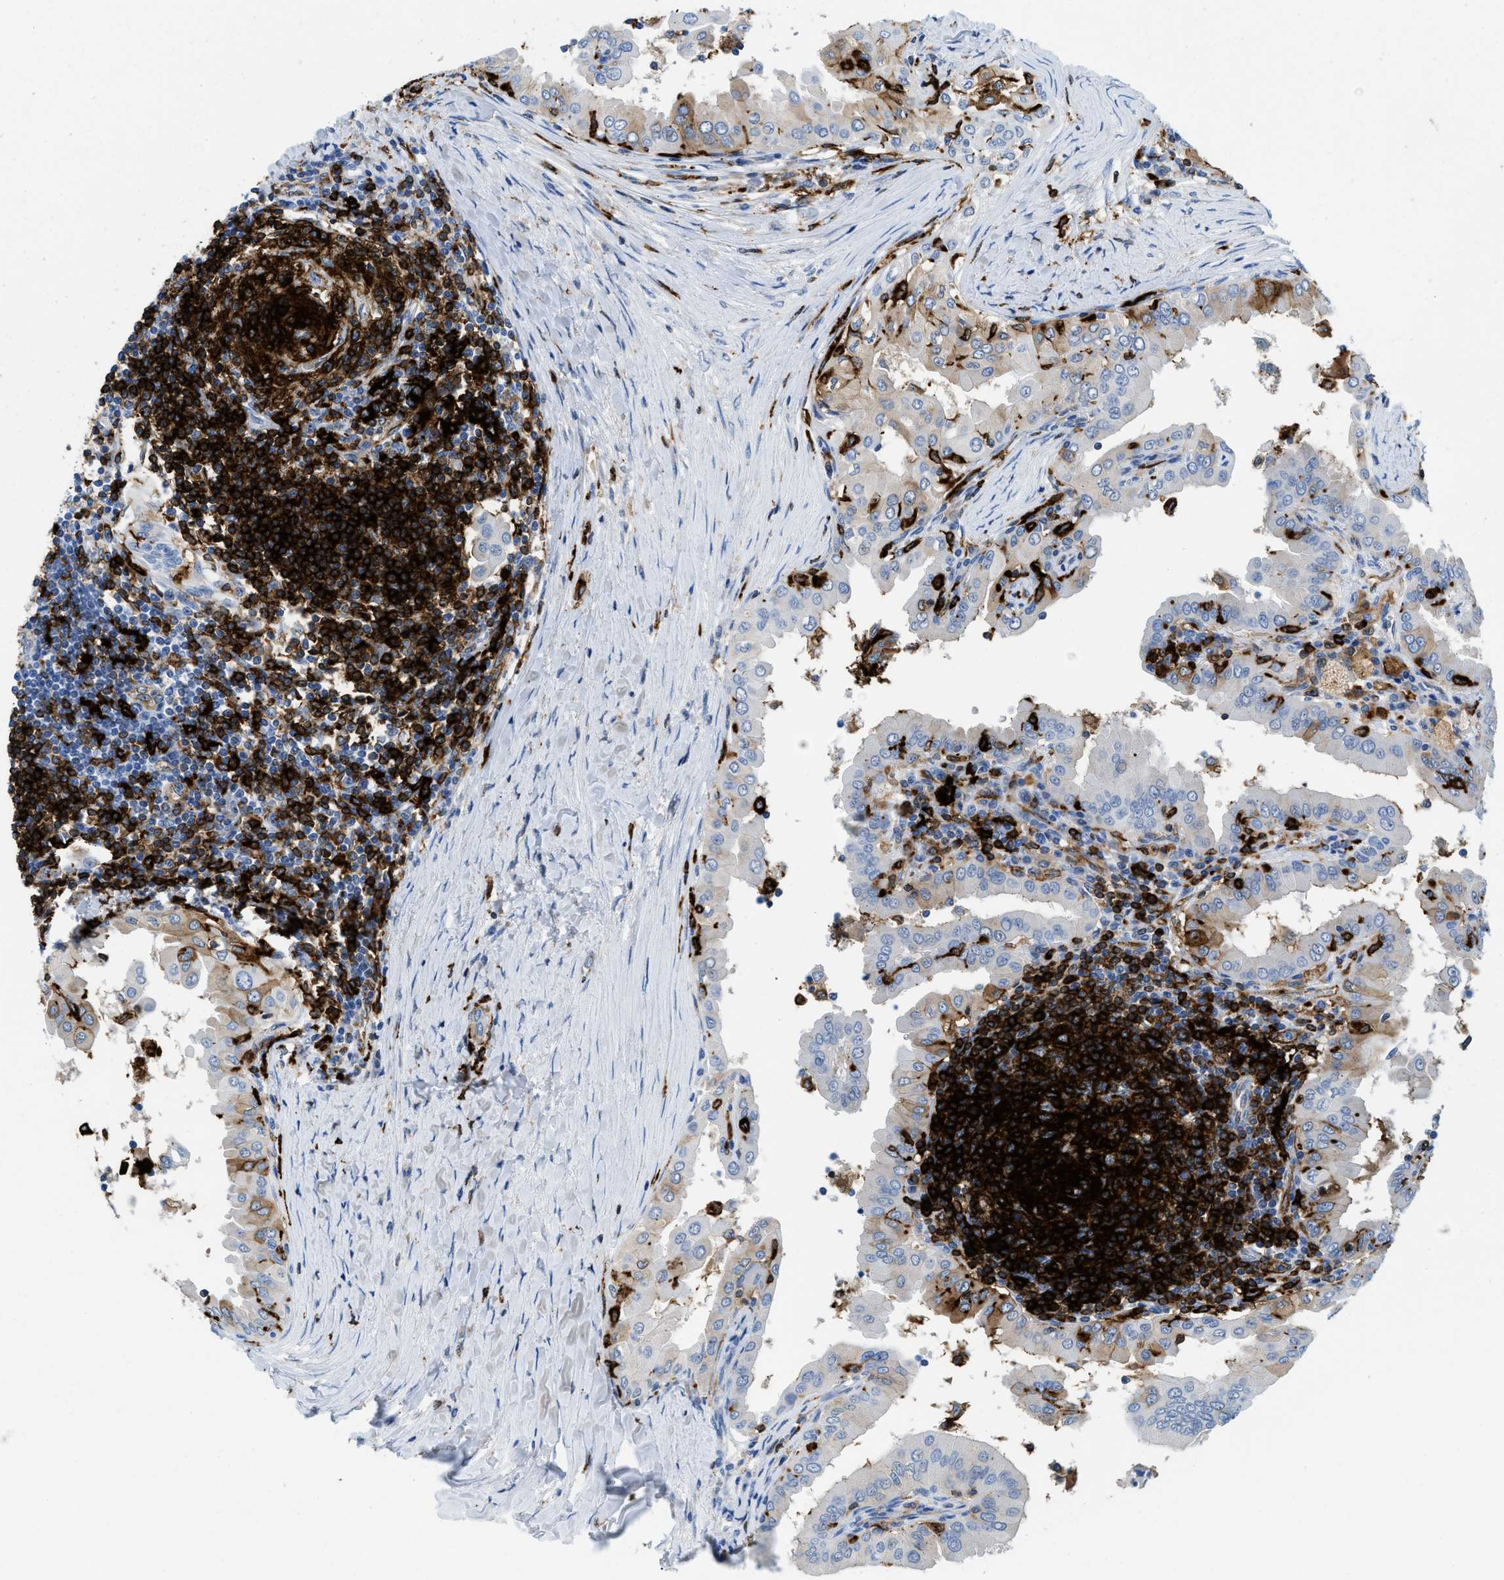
{"staining": {"intensity": "moderate", "quantity": "<25%", "location": "cytoplasmic/membranous"}, "tissue": "thyroid cancer", "cell_type": "Tumor cells", "image_type": "cancer", "snomed": [{"axis": "morphology", "description": "Papillary adenocarcinoma, NOS"}, {"axis": "topography", "description": "Thyroid gland"}], "caption": "Immunohistochemistry (DAB) staining of papillary adenocarcinoma (thyroid) exhibits moderate cytoplasmic/membranous protein expression in approximately <25% of tumor cells.", "gene": "CD226", "patient": {"sex": "male", "age": 33}}